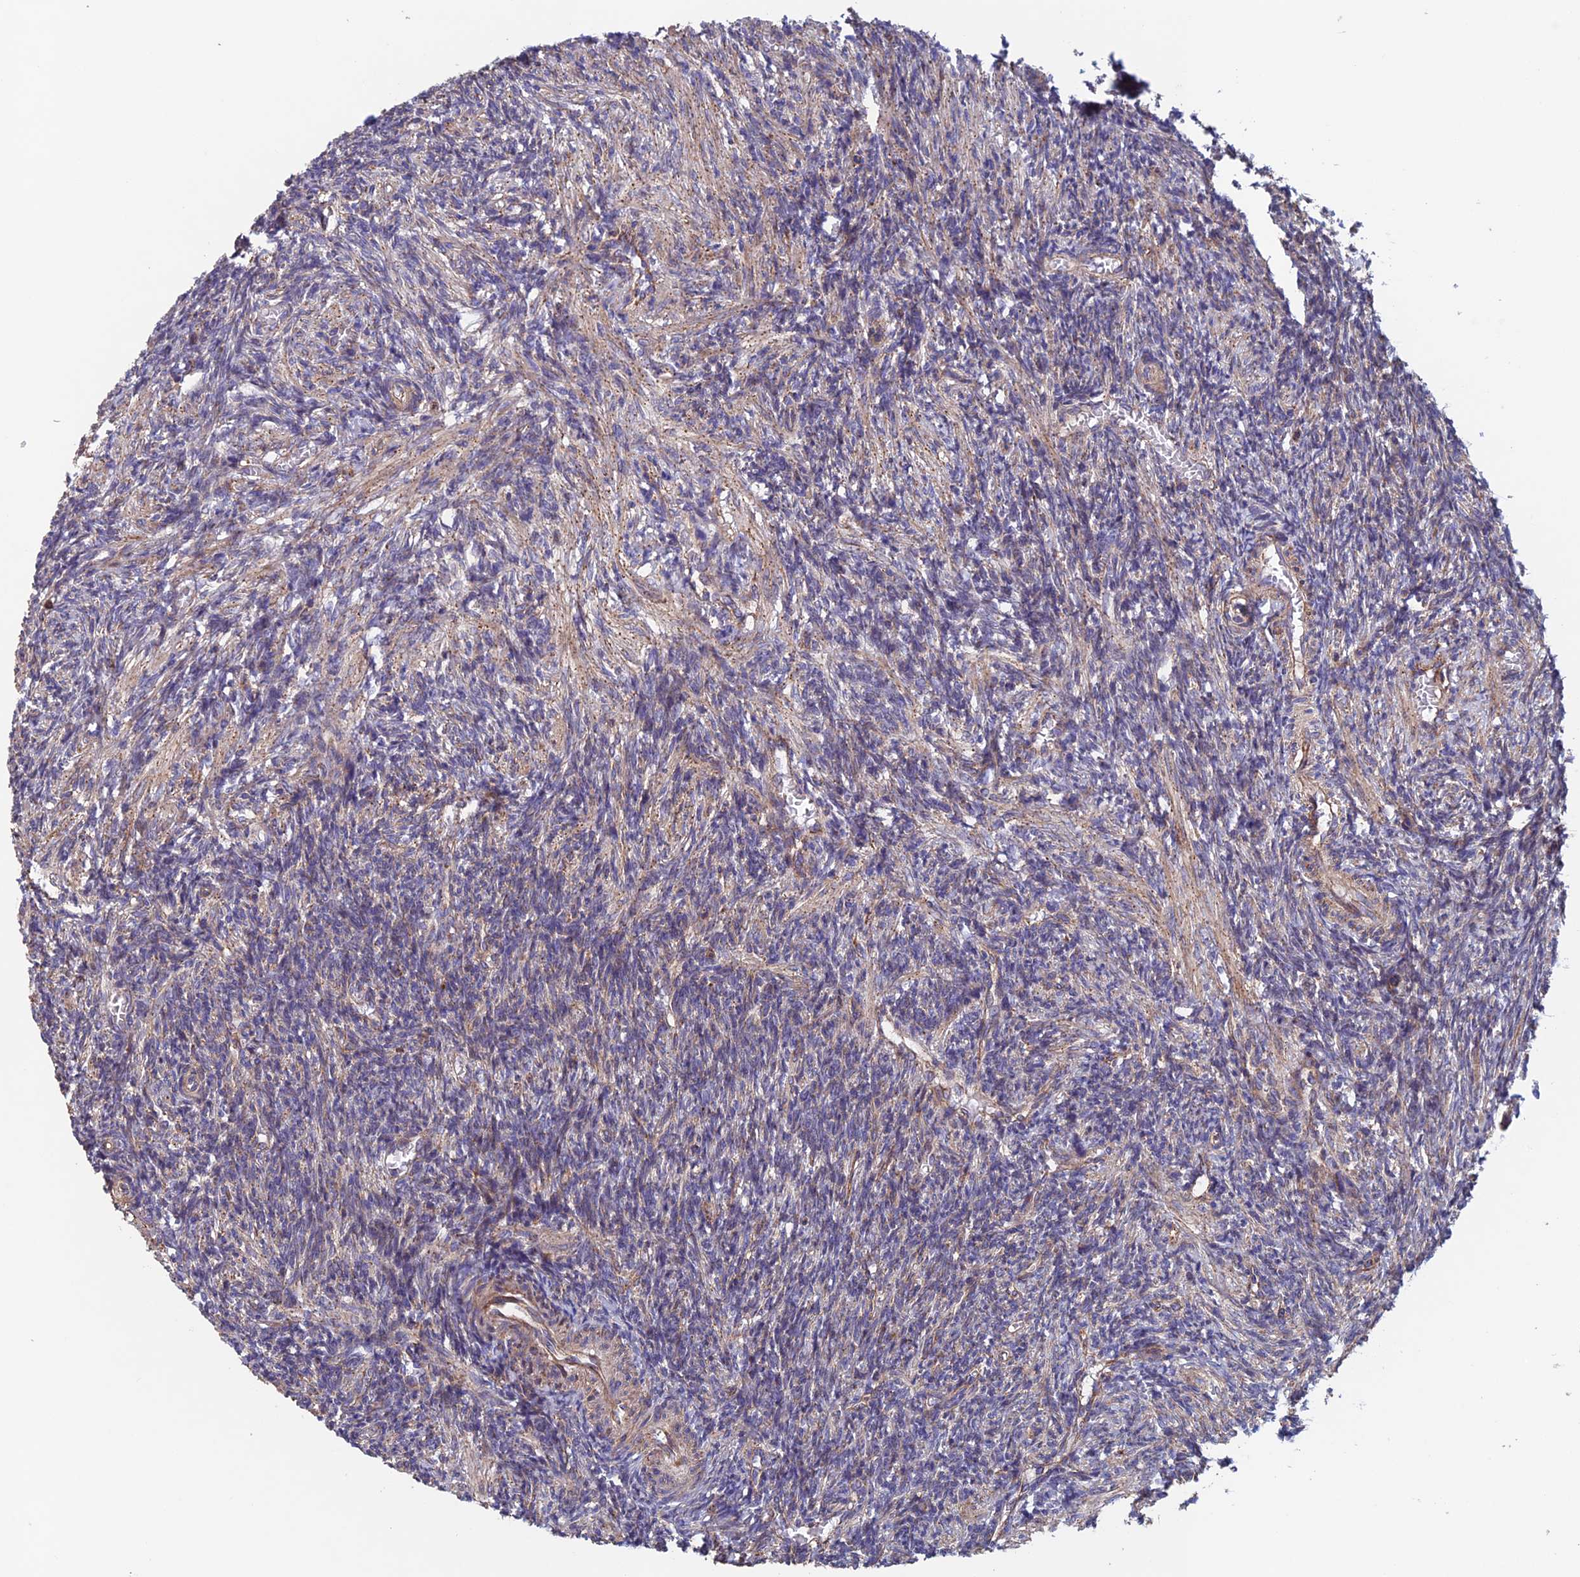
{"staining": {"intensity": "weak", "quantity": "<25%", "location": "cytoplasmic/membranous"}, "tissue": "ovary", "cell_type": "Ovarian stroma cells", "image_type": "normal", "snomed": [{"axis": "morphology", "description": "Normal tissue, NOS"}, {"axis": "topography", "description": "Ovary"}], "caption": "Benign ovary was stained to show a protein in brown. There is no significant staining in ovarian stroma cells. The staining was performed using DAB (3,3'-diaminobenzidine) to visualize the protein expression in brown, while the nuclei were stained in blue with hematoxylin (Magnification: 20x).", "gene": "MRPL1", "patient": {"sex": "female", "age": 27}}